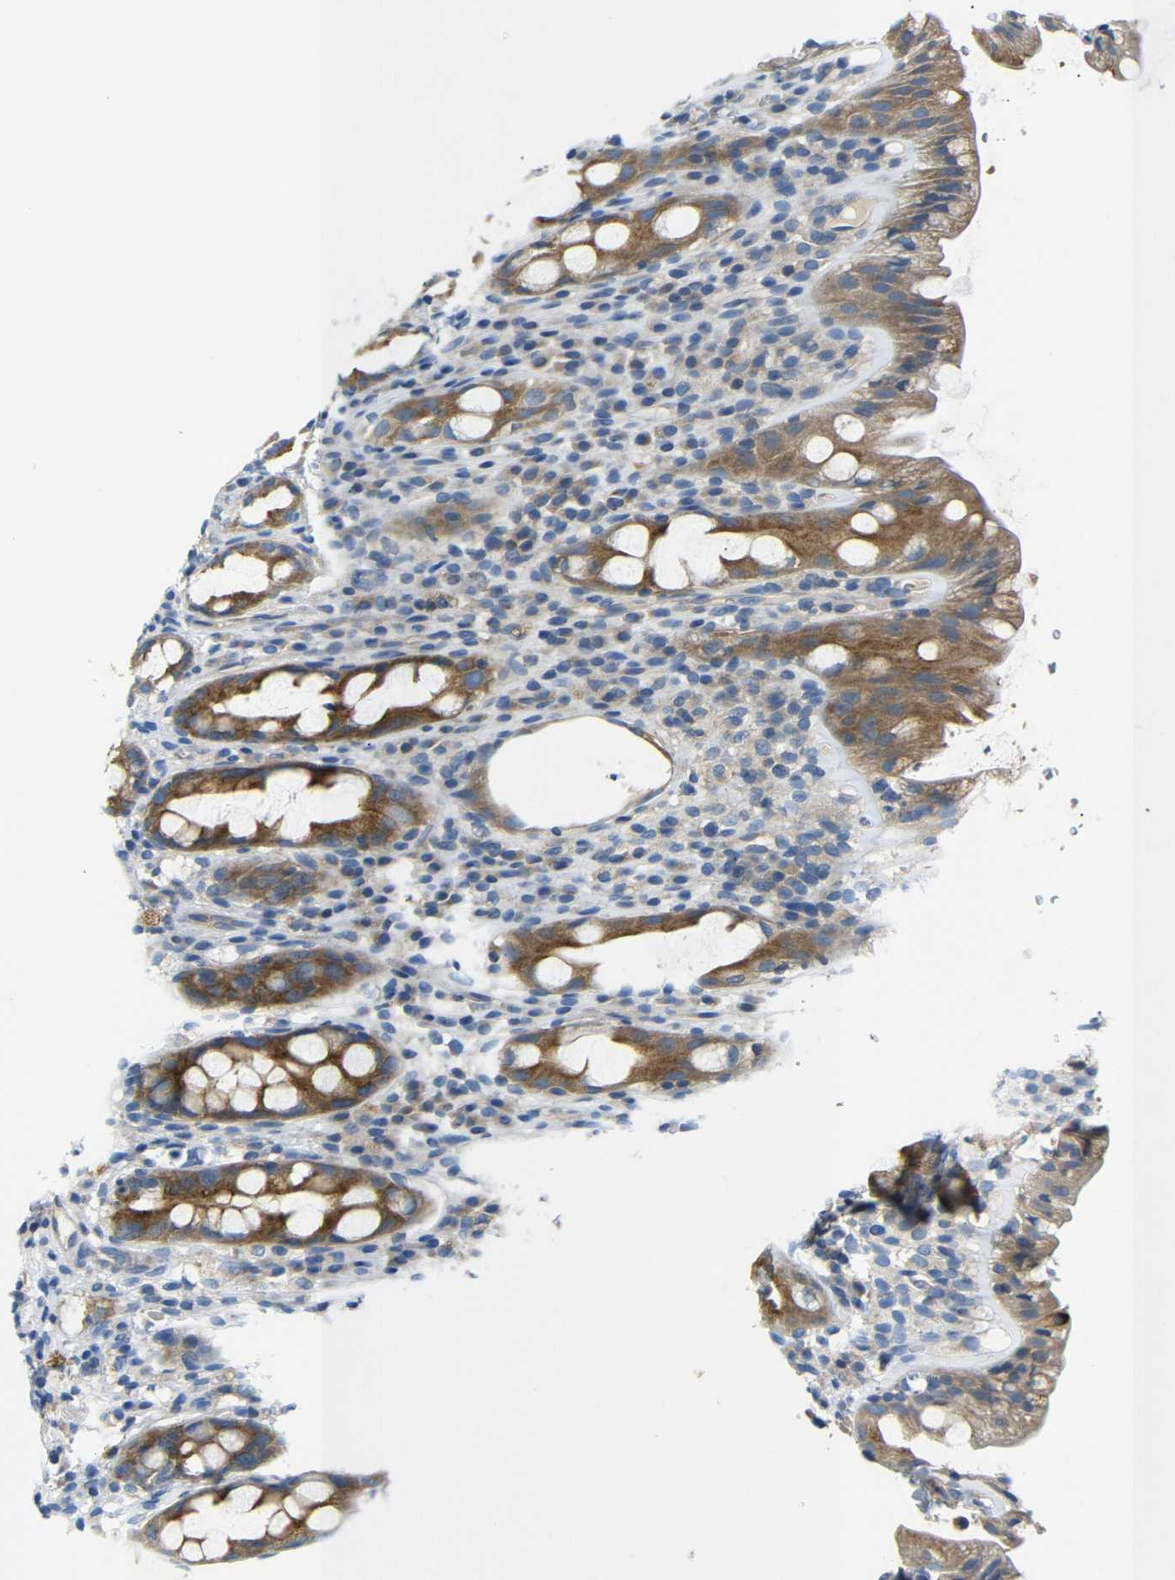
{"staining": {"intensity": "moderate", "quantity": ">75%", "location": "cytoplasmic/membranous"}, "tissue": "rectum", "cell_type": "Glandular cells", "image_type": "normal", "snomed": [{"axis": "morphology", "description": "Normal tissue, NOS"}, {"axis": "topography", "description": "Rectum"}], "caption": "Immunohistochemical staining of unremarkable rectum reveals >75% levels of moderate cytoplasmic/membranous protein staining in about >75% of glandular cells.", "gene": "DCP1A", "patient": {"sex": "male", "age": 44}}